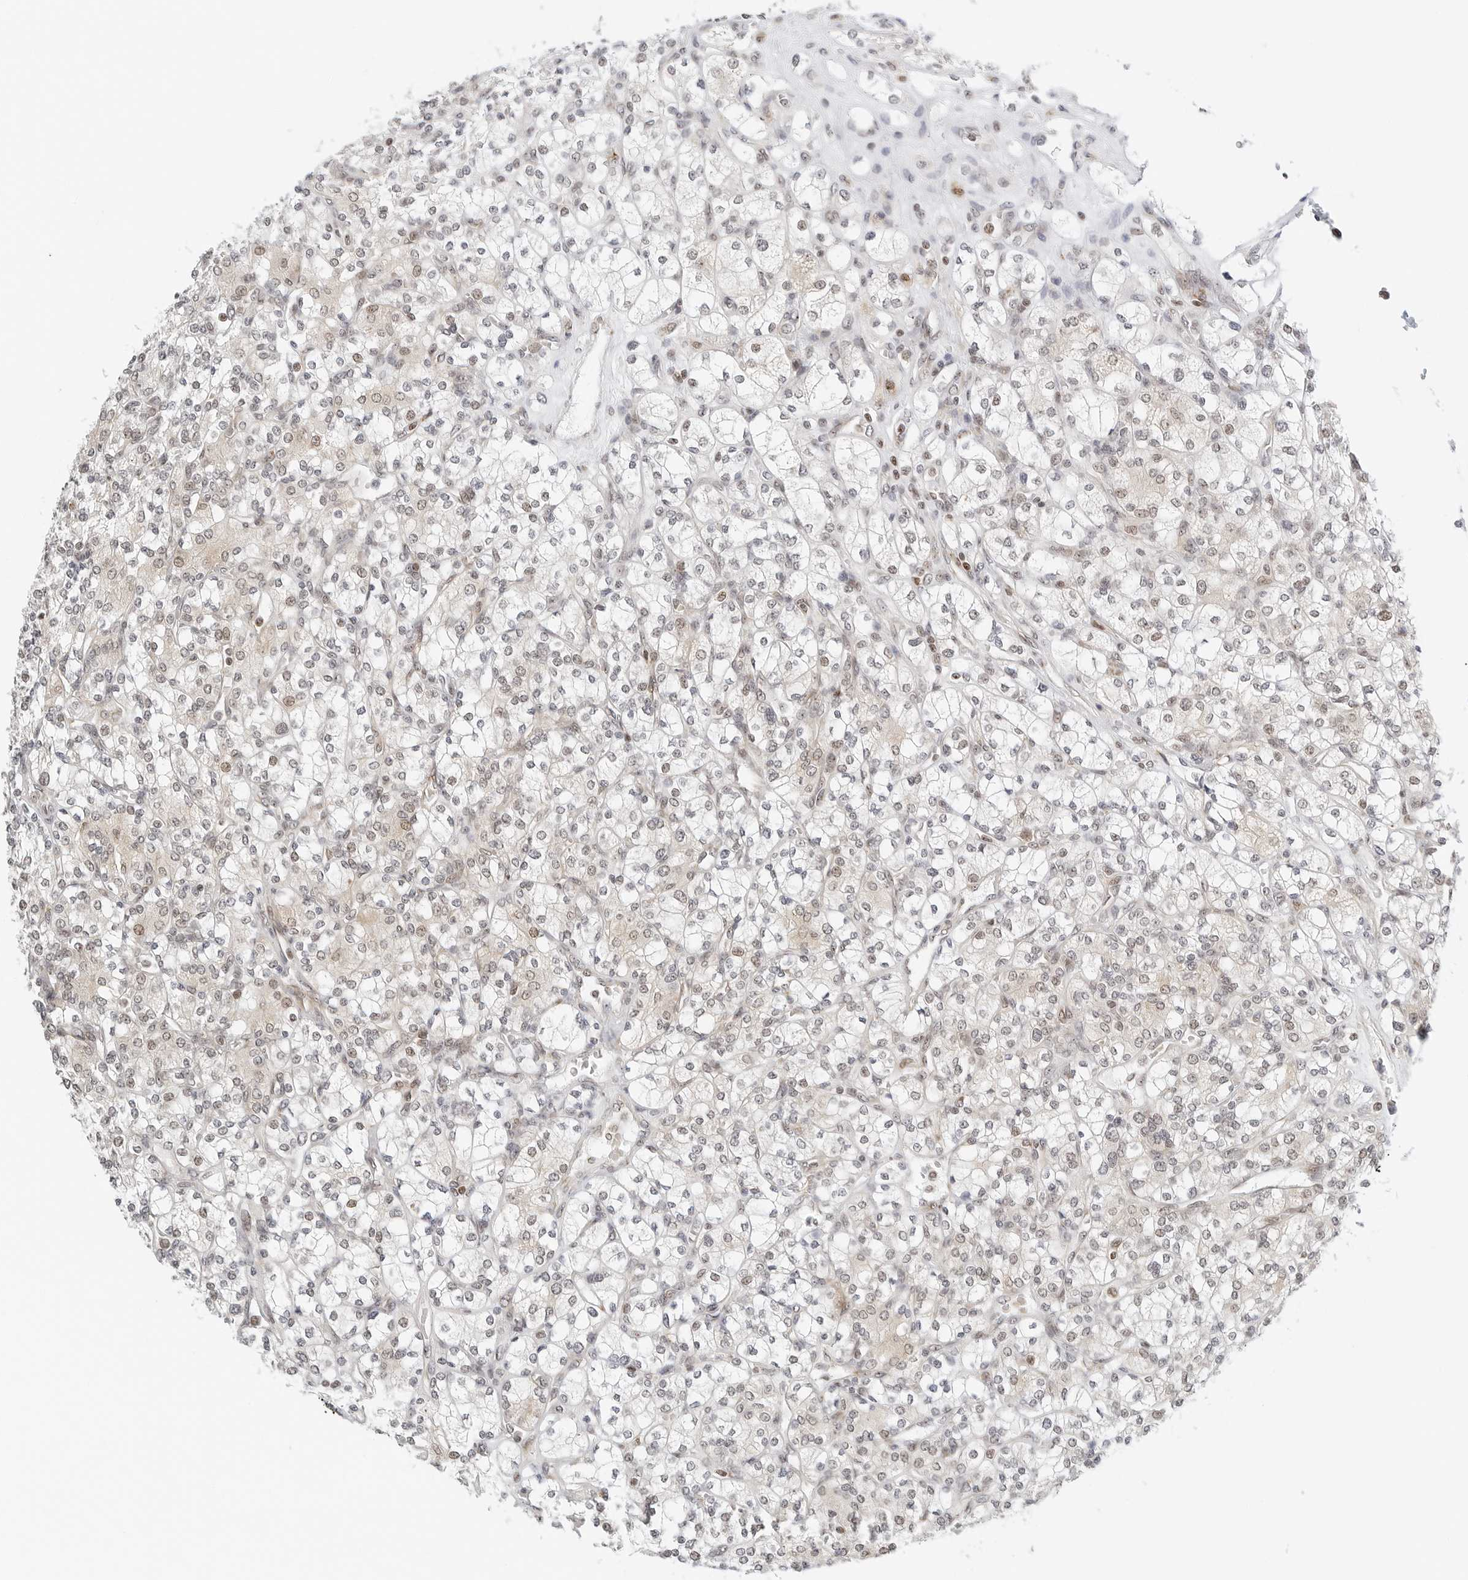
{"staining": {"intensity": "weak", "quantity": "25%-75%", "location": "cytoplasmic/membranous,nuclear"}, "tissue": "renal cancer", "cell_type": "Tumor cells", "image_type": "cancer", "snomed": [{"axis": "morphology", "description": "Adenocarcinoma, NOS"}, {"axis": "topography", "description": "Kidney"}], "caption": "A histopathology image of renal cancer stained for a protein displays weak cytoplasmic/membranous and nuclear brown staining in tumor cells.", "gene": "RIMKLA", "patient": {"sex": "male", "age": 77}}